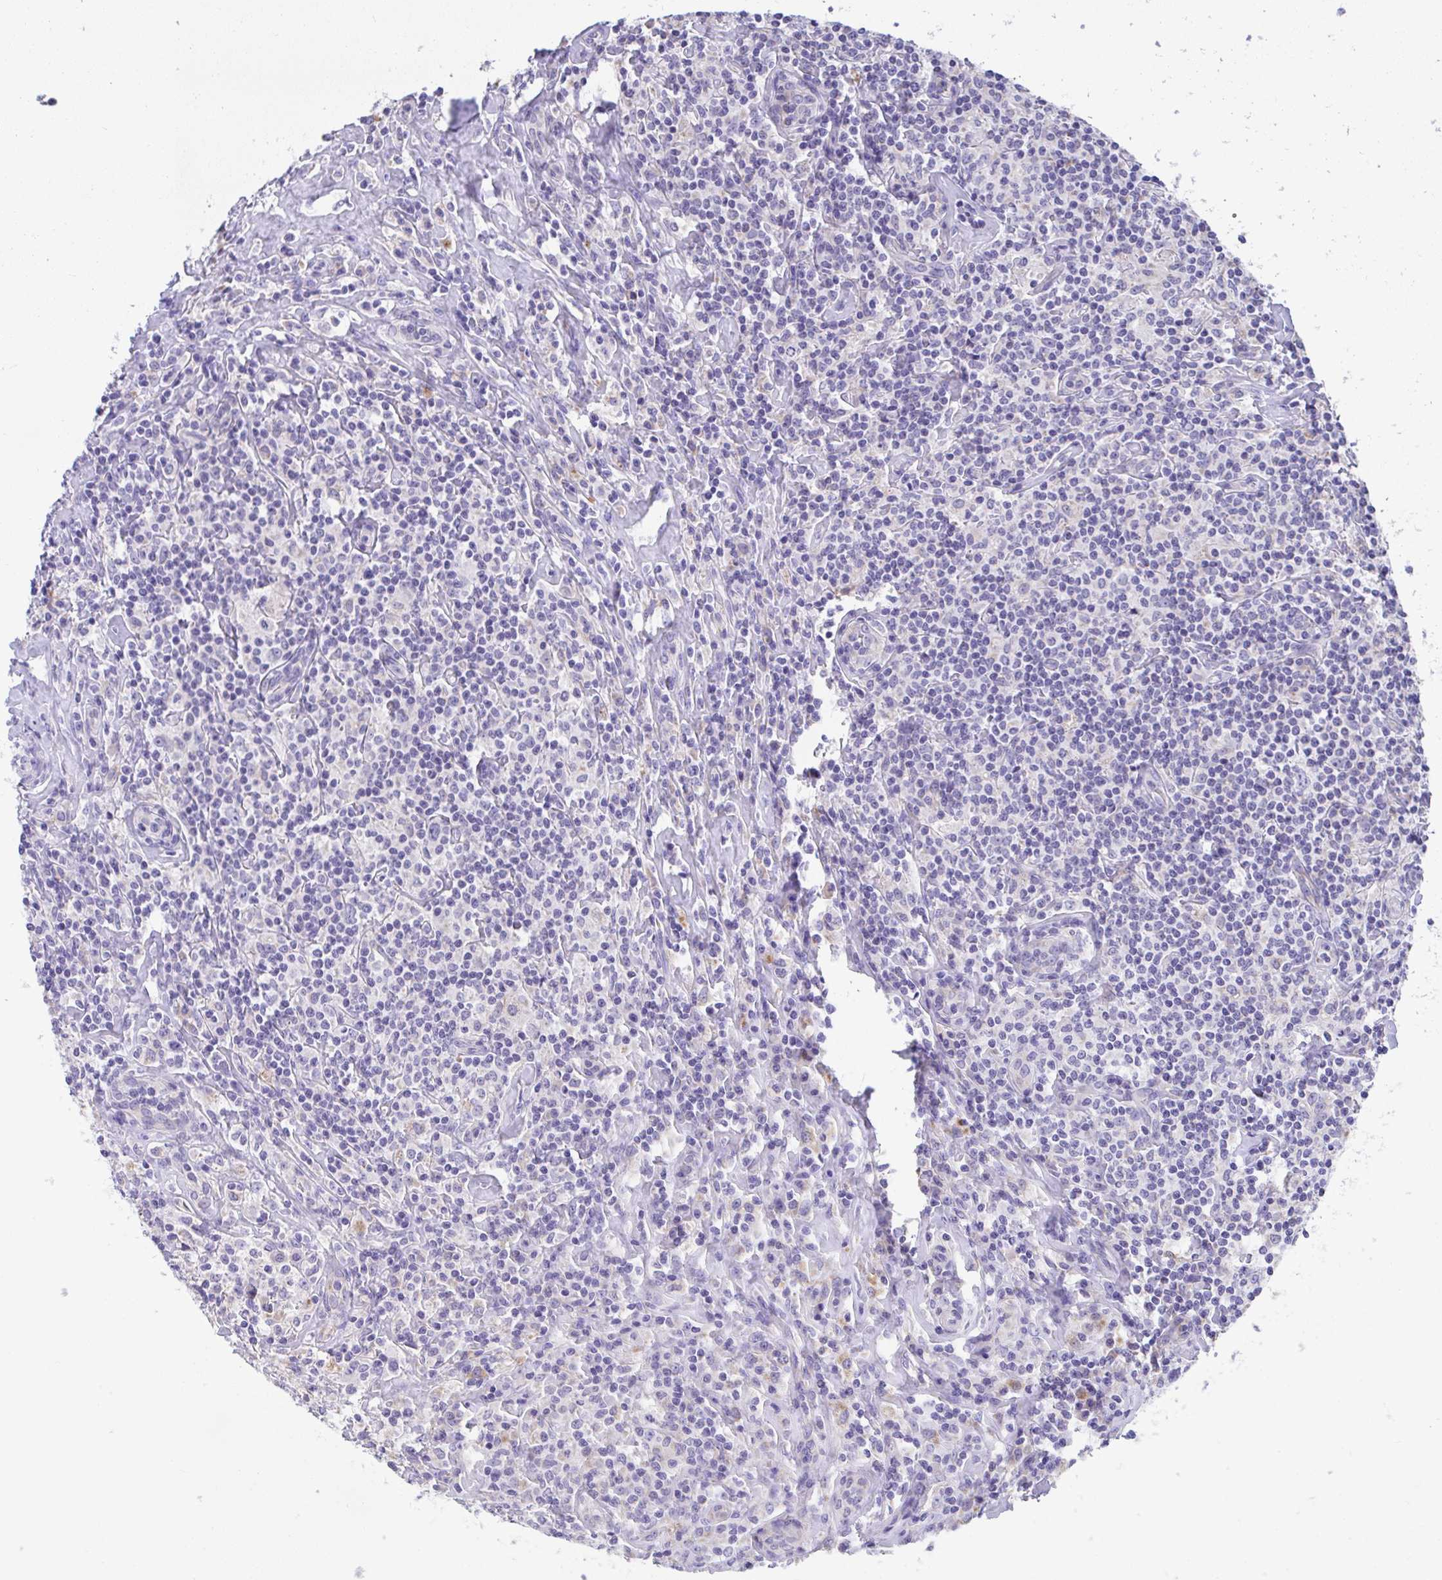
{"staining": {"intensity": "negative", "quantity": "none", "location": "none"}, "tissue": "lymphoma", "cell_type": "Tumor cells", "image_type": "cancer", "snomed": [{"axis": "morphology", "description": "Hodgkin's disease, NOS"}, {"axis": "morphology", "description": "Hodgkin's lymphoma, nodular sclerosis"}, {"axis": "topography", "description": "Lymph node"}], "caption": "The micrograph demonstrates no significant expression in tumor cells of Hodgkin's disease. The staining was performed using DAB to visualize the protein expression in brown, while the nuclei were stained in blue with hematoxylin (Magnification: 20x).", "gene": "COA5", "patient": {"sex": "female", "age": 10}}